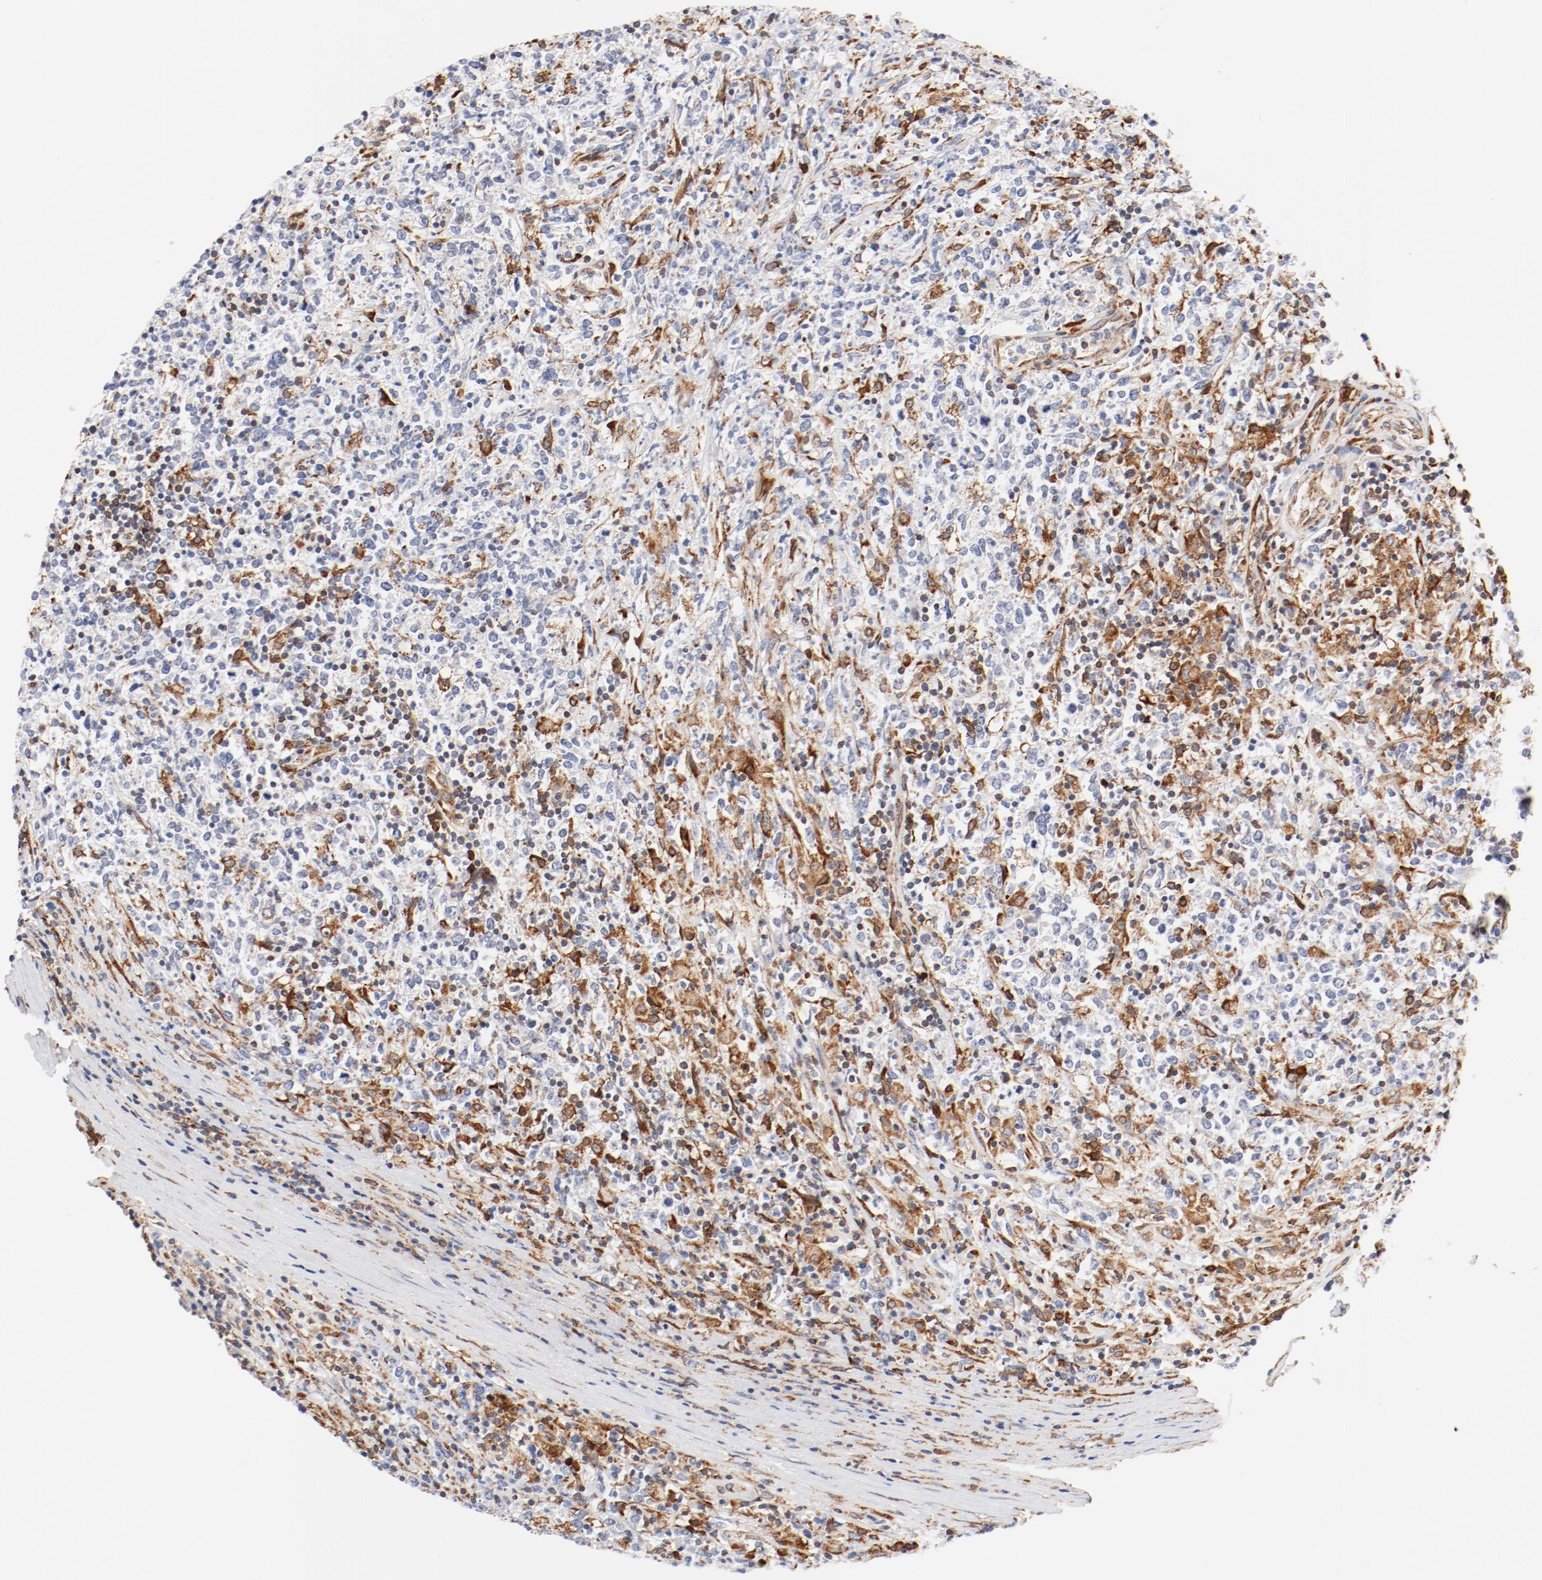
{"staining": {"intensity": "moderate", "quantity": "25%-75%", "location": "cytoplasmic/membranous"}, "tissue": "lymphoma", "cell_type": "Tumor cells", "image_type": "cancer", "snomed": [{"axis": "morphology", "description": "Malignant lymphoma, non-Hodgkin's type, High grade"}, {"axis": "topography", "description": "Lymph node"}], "caption": "This is an image of IHC staining of lymphoma, which shows moderate expression in the cytoplasmic/membranous of tumor cells.", "gene": "PDPK1", "patient": {"sex": "female", "age": 84}}